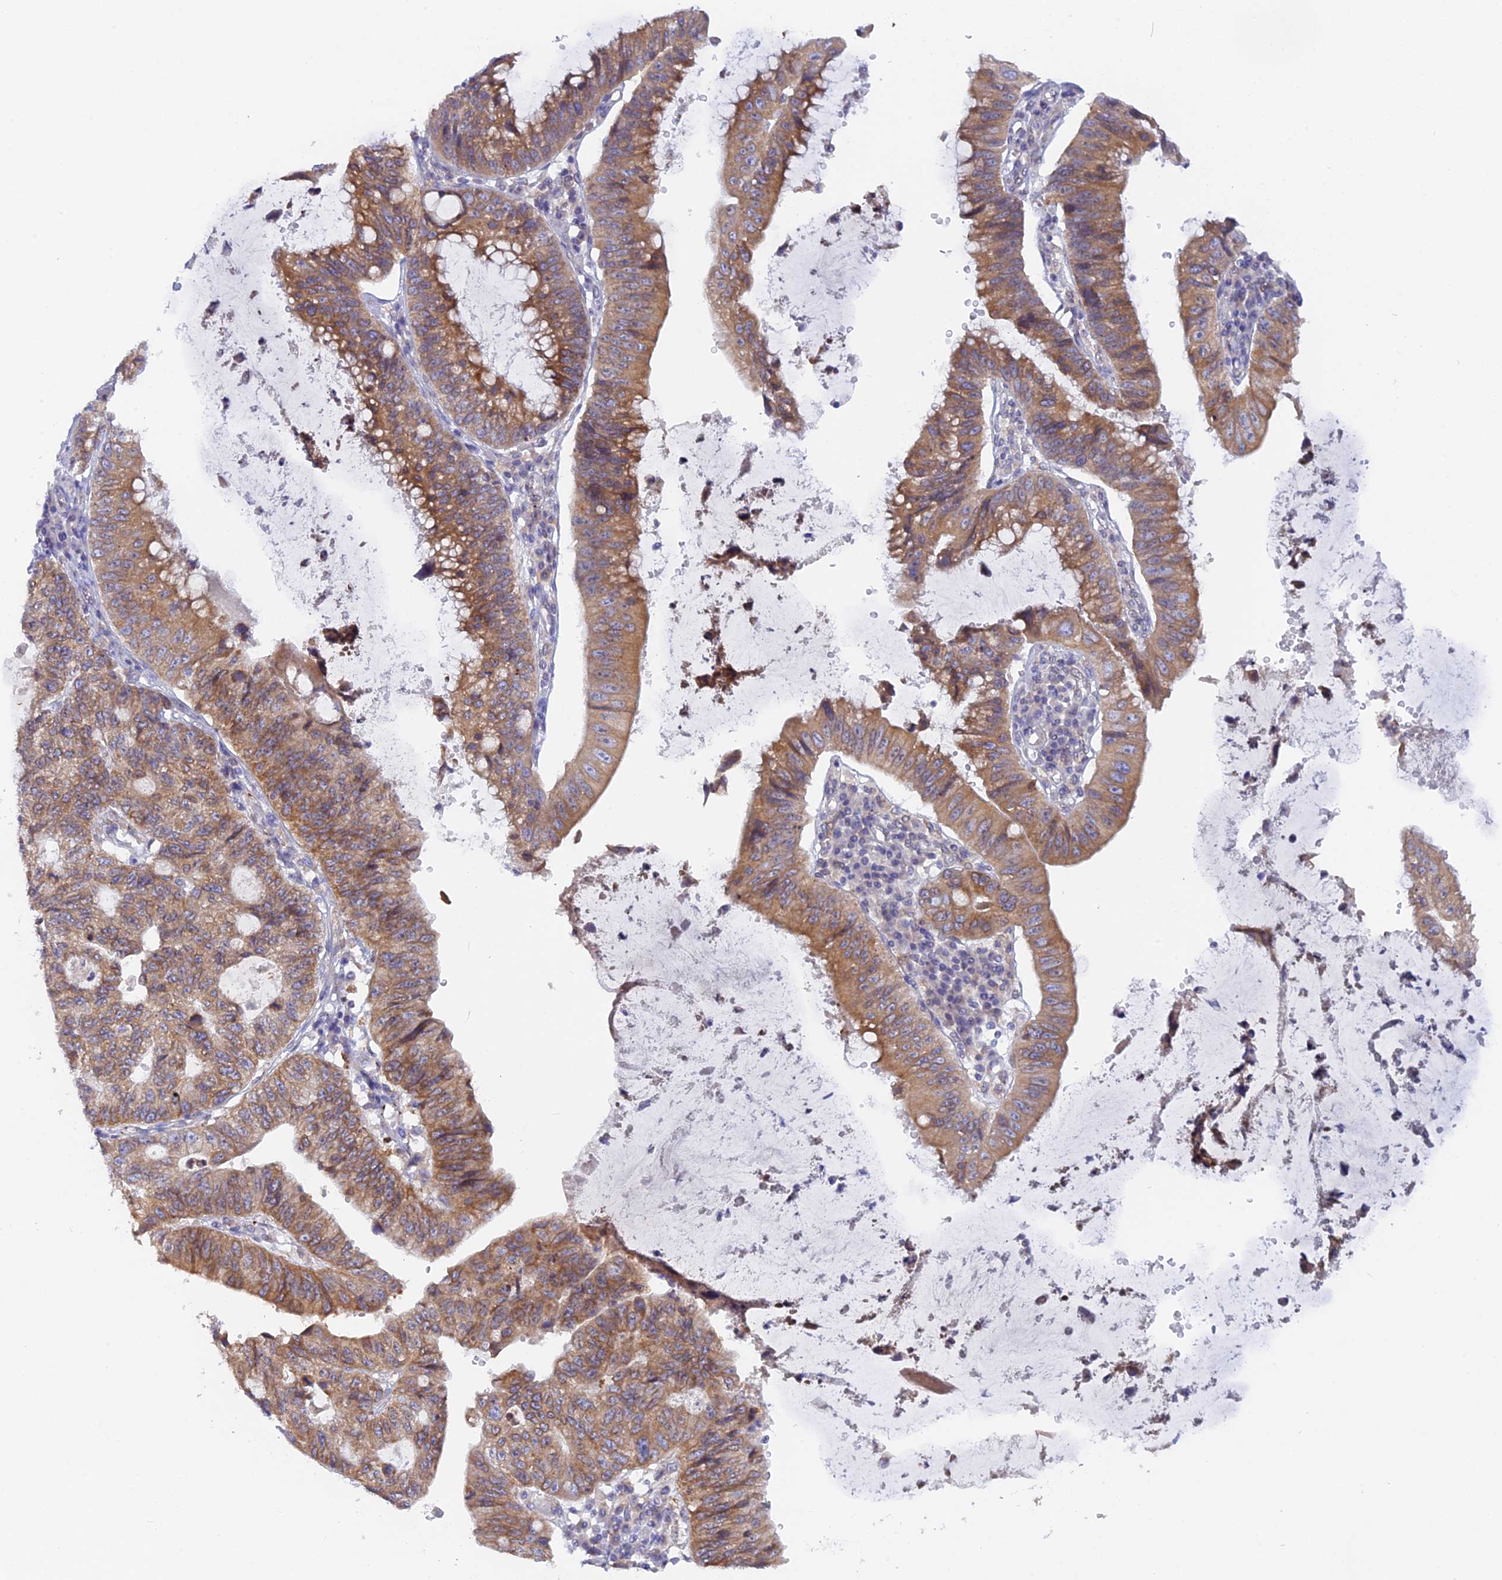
{"staining": {"intensity": "moderate", "quantity": ">75%", "location": "cytoplasmic/membranous"}, "tissue": "stomach cancer", "cell_type": "Tumor cells", "image_type": "cancer", "snomed": [{"axis": "morphology", "description": "Adenocarcinoma, NOS"}, {"axis": "topography", "description": "Stomach"}], "caption": "Tumor cells exhibit moderate cytoplasmic/membranous expression in approximately >75% of cells in adenocarcinoma (stomach).", "gene": "TLCD1", "patient": {"sex": "male", "age": 59}}